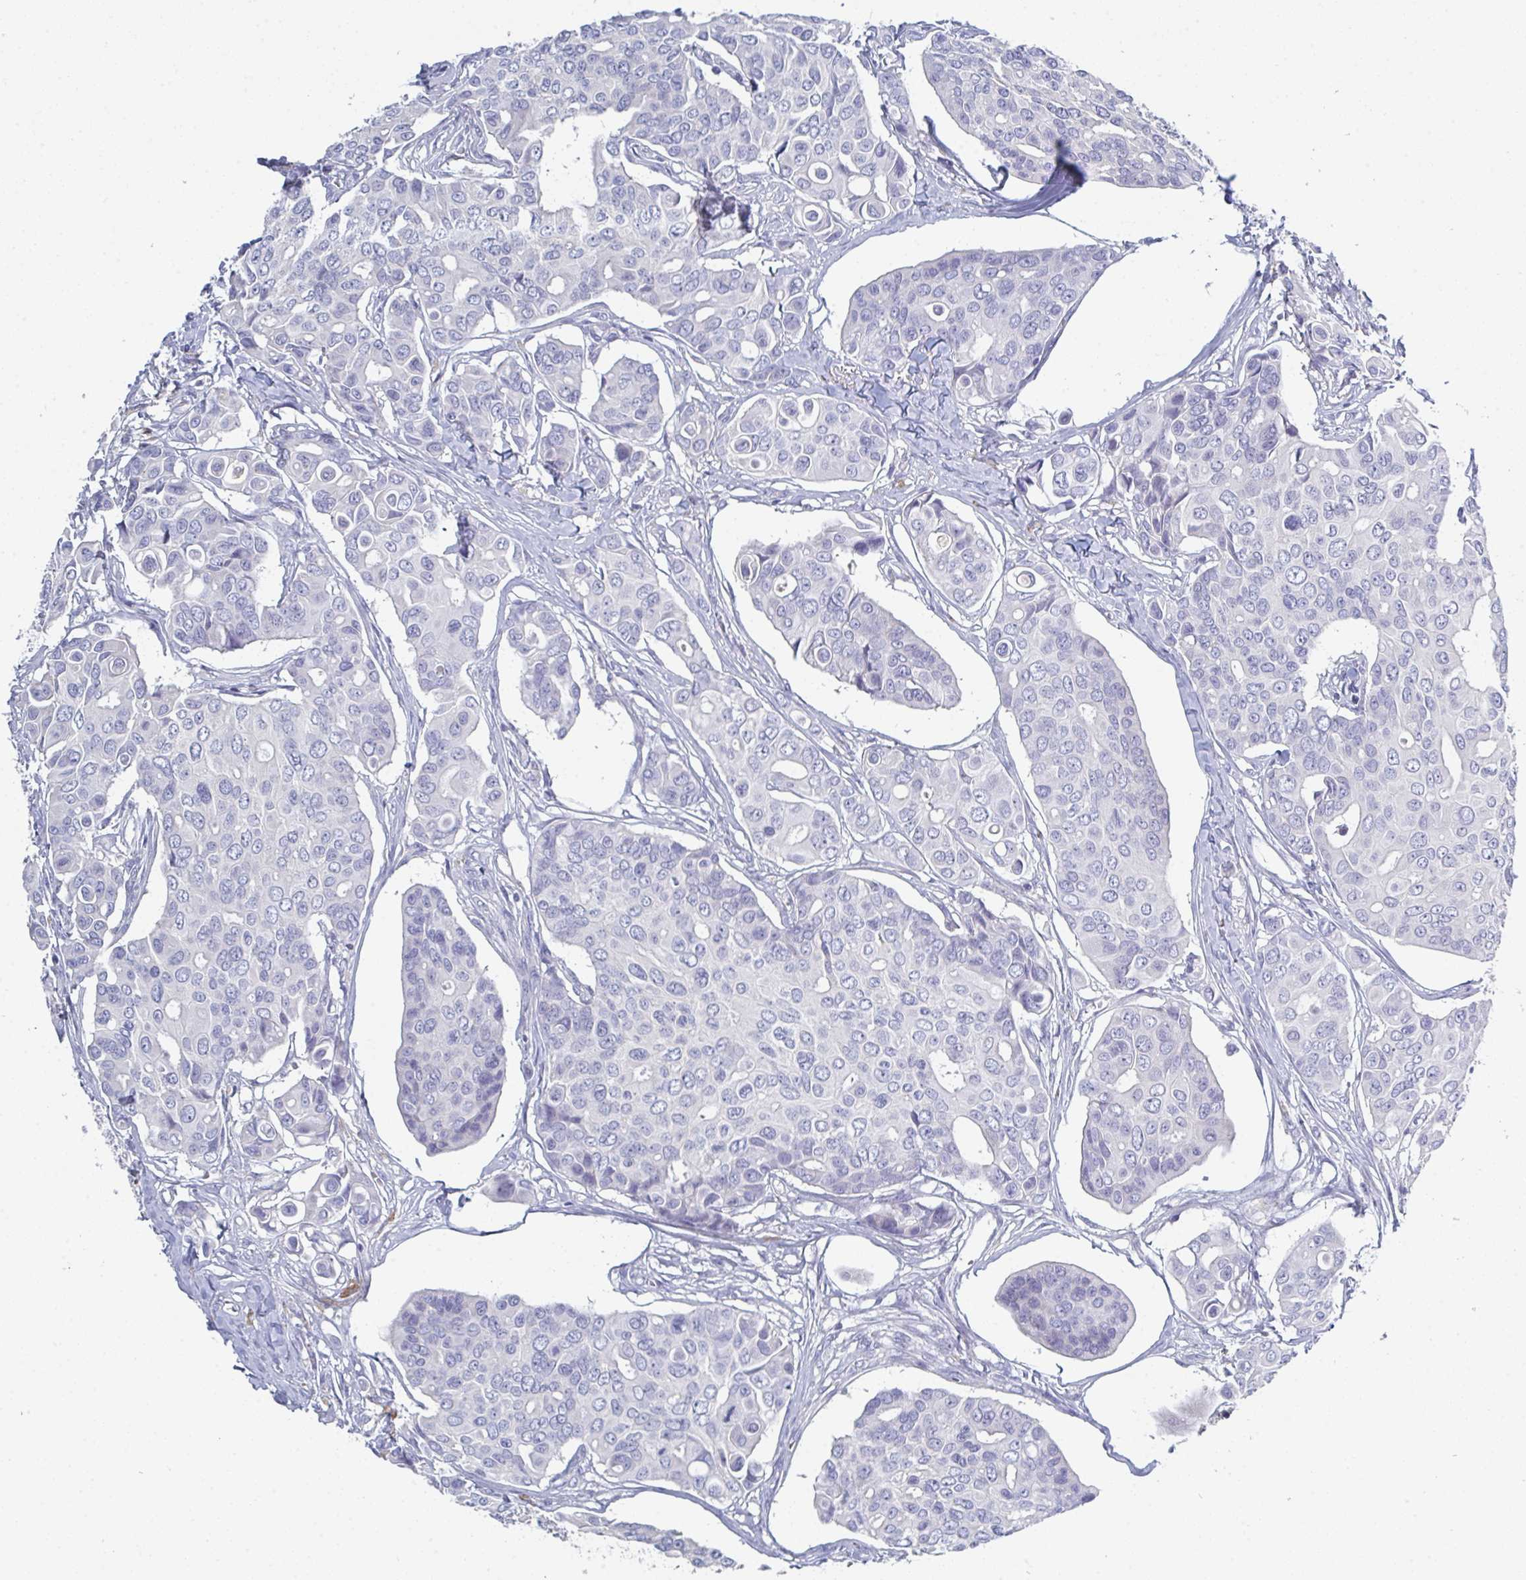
{"staining": {"intensity": "negative", "quantity": "none", "location": "none"}, "tissue": "breast cancer", "cell_type": "Tumor cells", "image_type": "cancer", "snomed": [{"axis": "morphology", "description": "Normal tissue, NOS"}, {"axis": "morphology", "description": "Duct carcinoma"}, {"axis": "topography", "description": "Skin"}, {"axis": "topography", "description": "Breast"}], "caption": "Micrograph shows no protein positivity in tumor cells of breast cancer (infiltrating ductal carcinoma) tissue.", "gene": "HGFAC", "patient": {"sex": "female", "age": 54}}